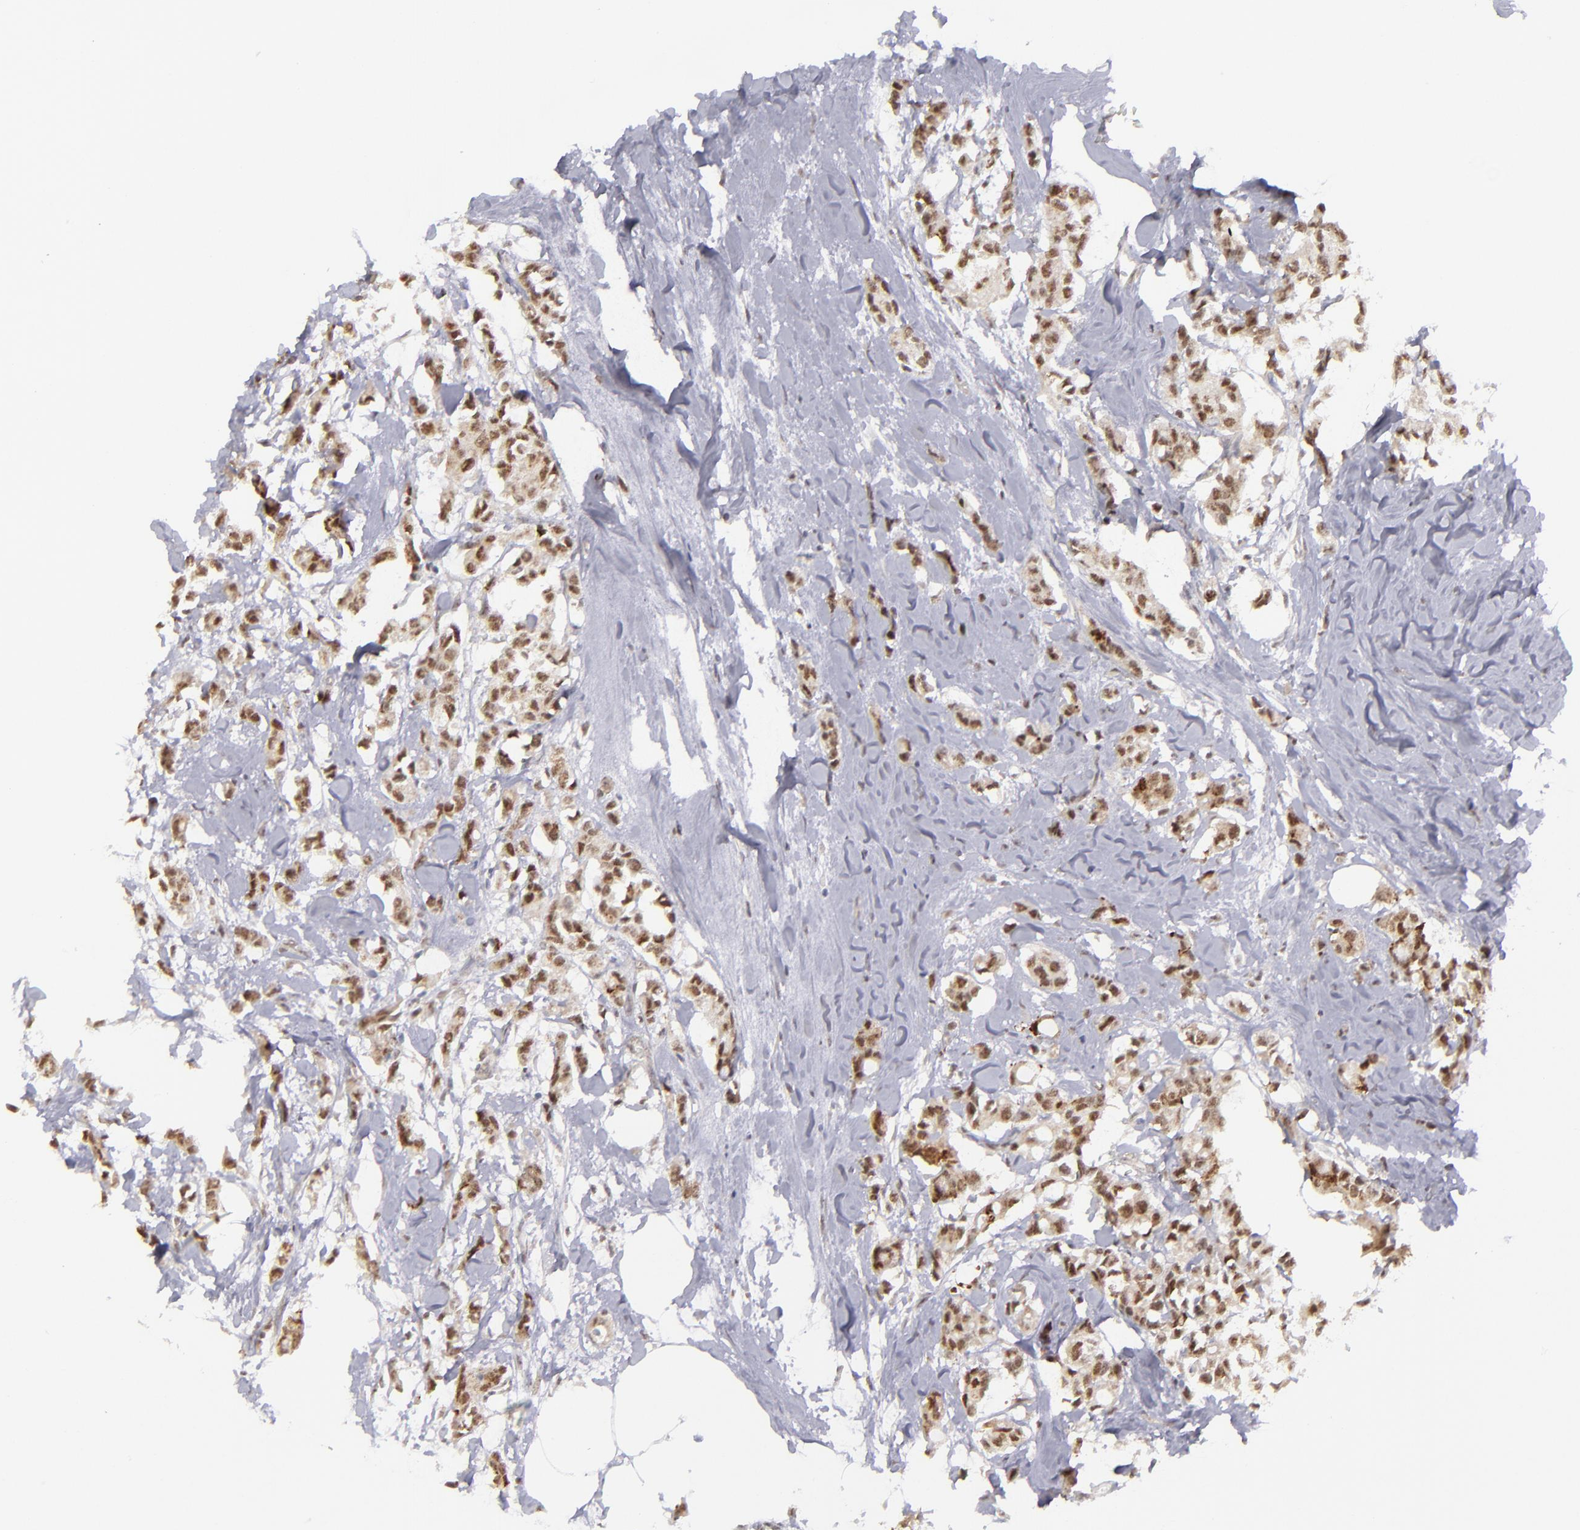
{"staining": {"intensity": "moderate", "quantity": ">75%", "location": "nuclear"}, "tissue": "breast cancer", "cell_type": "Tumor cells", "image_type": "cancer", "snomed": [{"axis": "morphology", "description": "Duct carcinoma"}, {"axis": "topography", "description": "Breast"}], "caption": "A brown stain highlights moderate nuclear staining of a protein in breast invasive ductal carcinoma tumor cells. The protein of interest is shown in brown color, while the nuclei are stained blue.", "gene": "RREB1", "patient": {"sex": "female", "age": 84}}